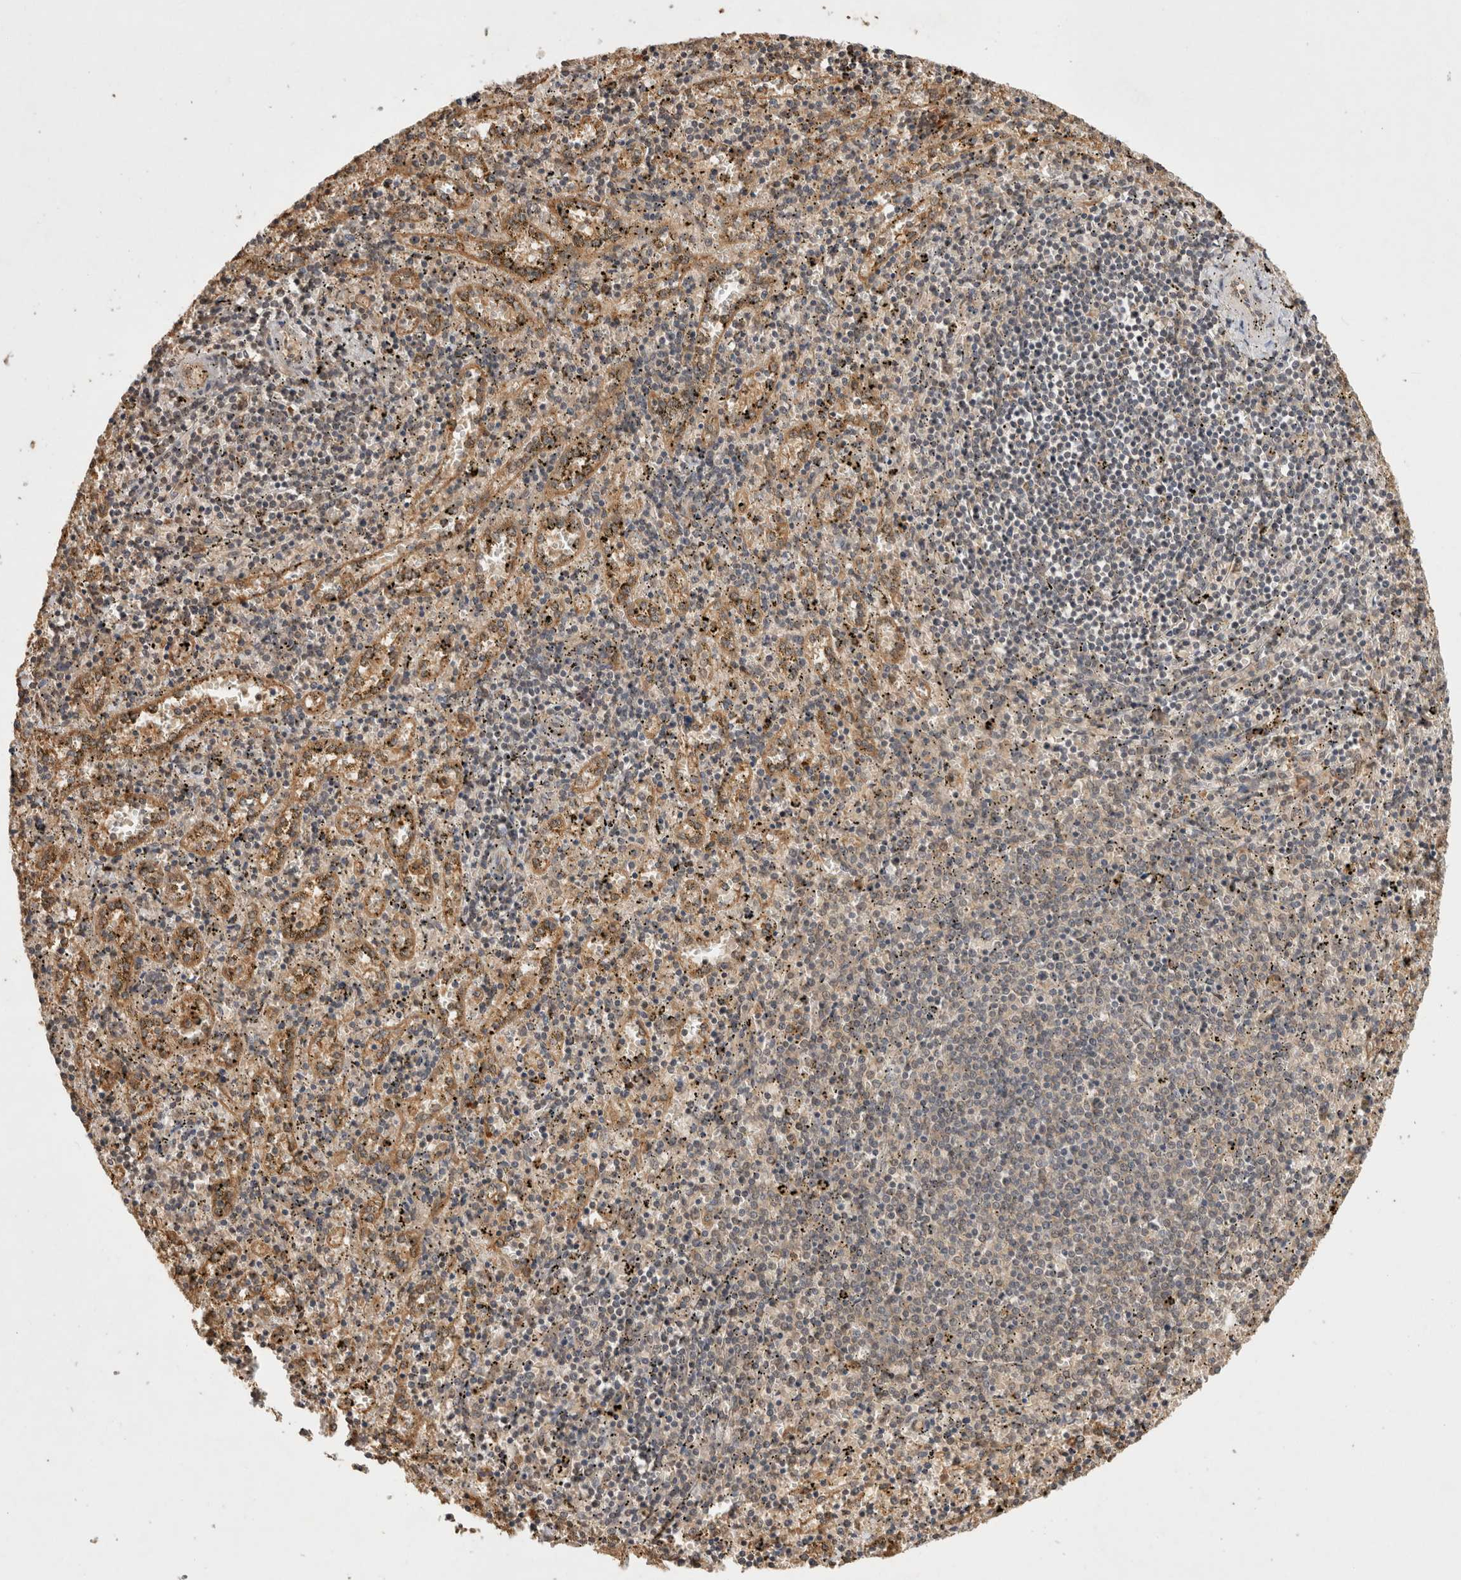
{"staining": {"intensity": "moderate", "quantity": "25%-75%", "location": "cytoplasmic/membranous"}, "tissue": "spleen", "cell_type": "Cells in red pulp", "image_type": "normal", "snomed": [{"axis": "morphology", "description": "Normal tissue, NOS"}, {"axis": "topography", "description": "Spleen"}], "caption": "A high-resolution histopathology image shows immunohistochemistry (IHC) staining of benign spleen, which exhibits moderate cytoplasmic/membranous positivity in approximately 25%-75% of cells in red pulp.", "gene": "PRMT3", "patient": {"sex": "male", "age": 11}}